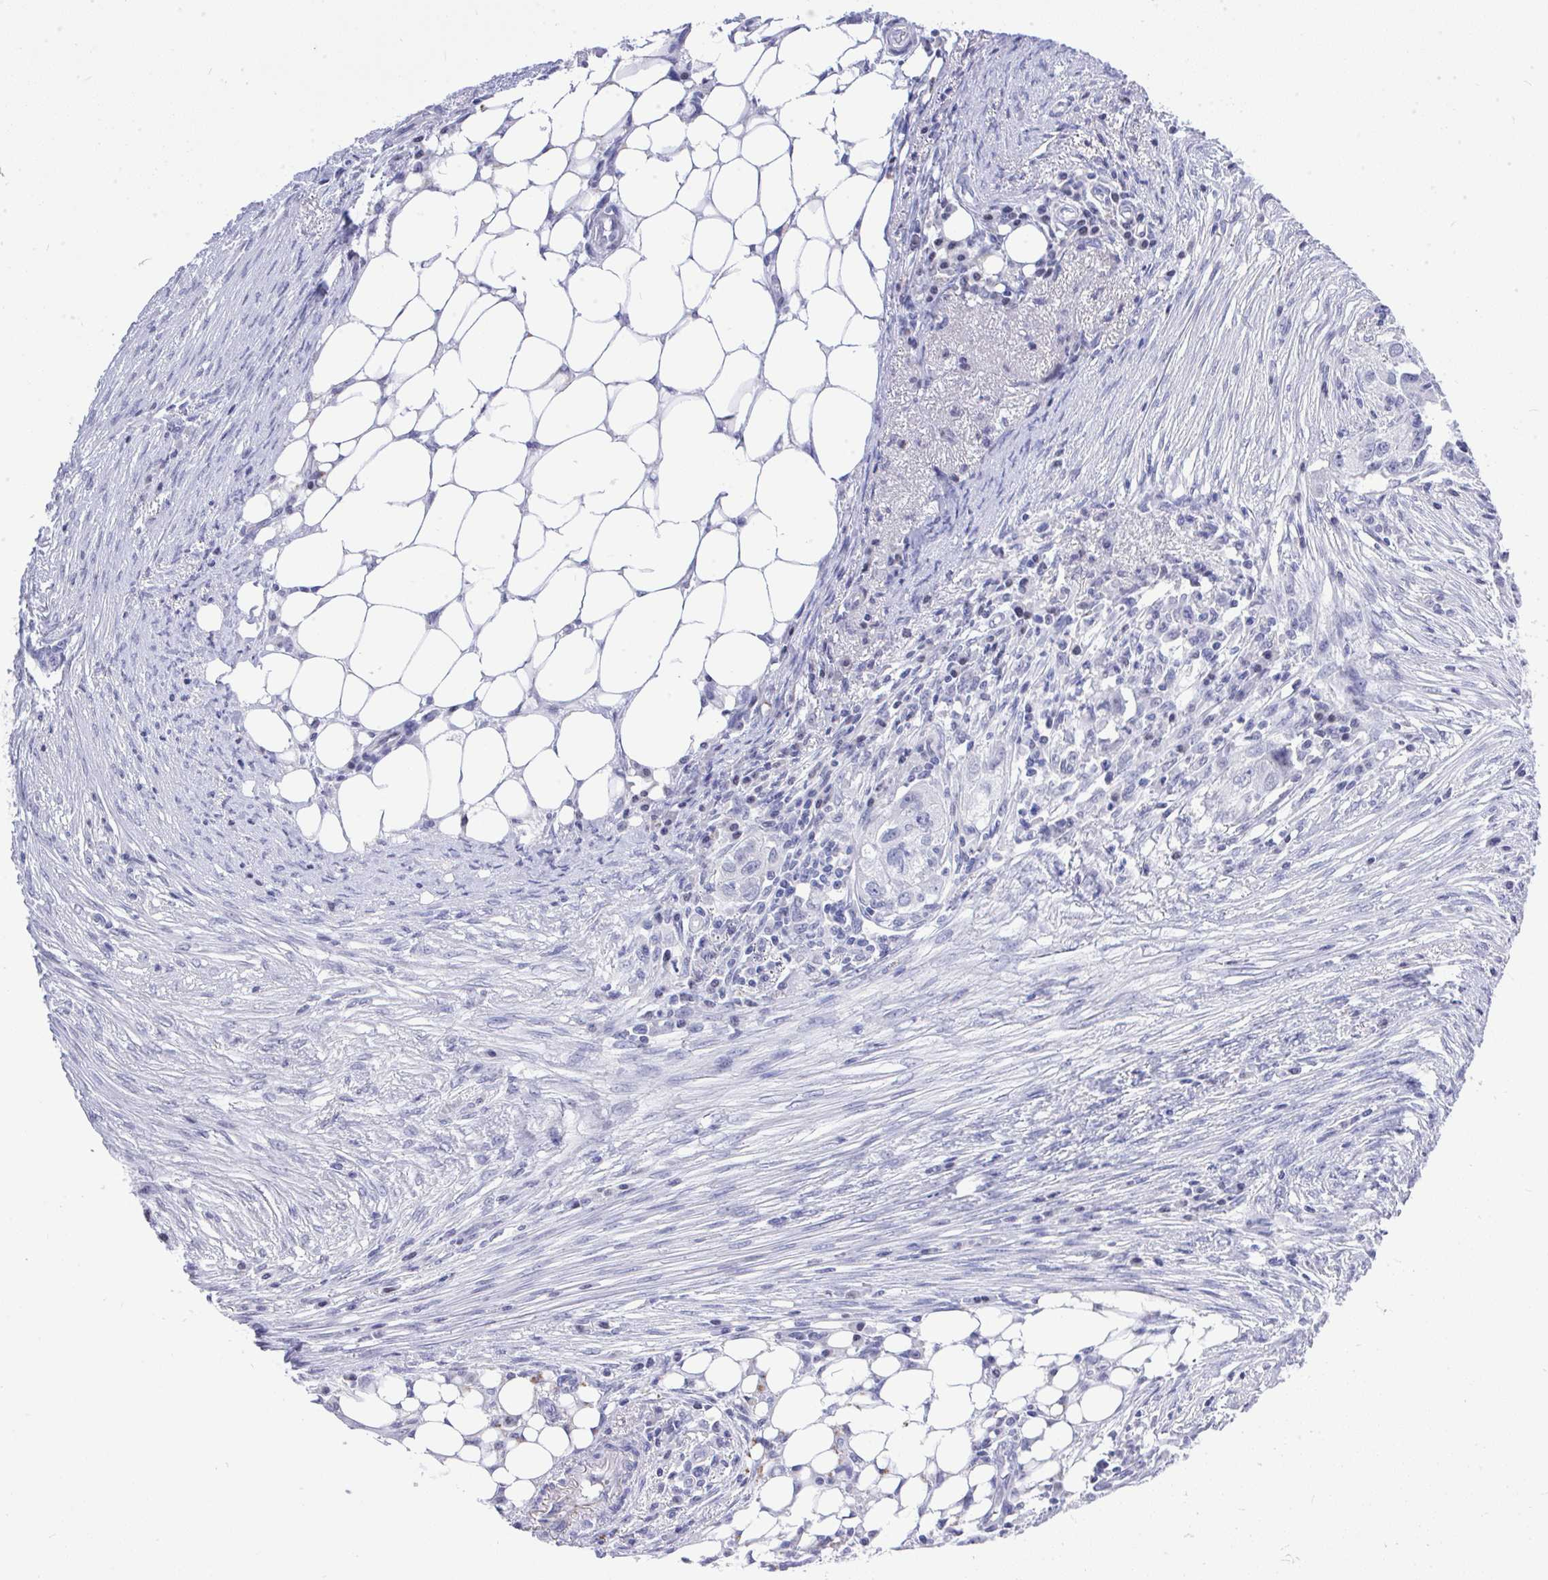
{"staining": {"intensity": "negative", "quantity": "none", "location": "none"}, "tissue": "ovarian cancer", "cell_type": "Tumor cells", "image_type": "cancer", "snomed": [{"axis": "morphology", "description": "Carcinoma, endometroid"}, {"axis": "morphology", "description": "Cystadenocarcinoma, serous, NOS"}, {"axis": "topography", "description": "Ovary"}], "caption": "High power microscopy histopathology image of an immunohistochemistry histopathology image of ovarian serous cystadenocarcinoma, revealing no significant positivity in tumor cells.", "gene": "MS4A12", "patient": {"sex": "female", "age": 45}}